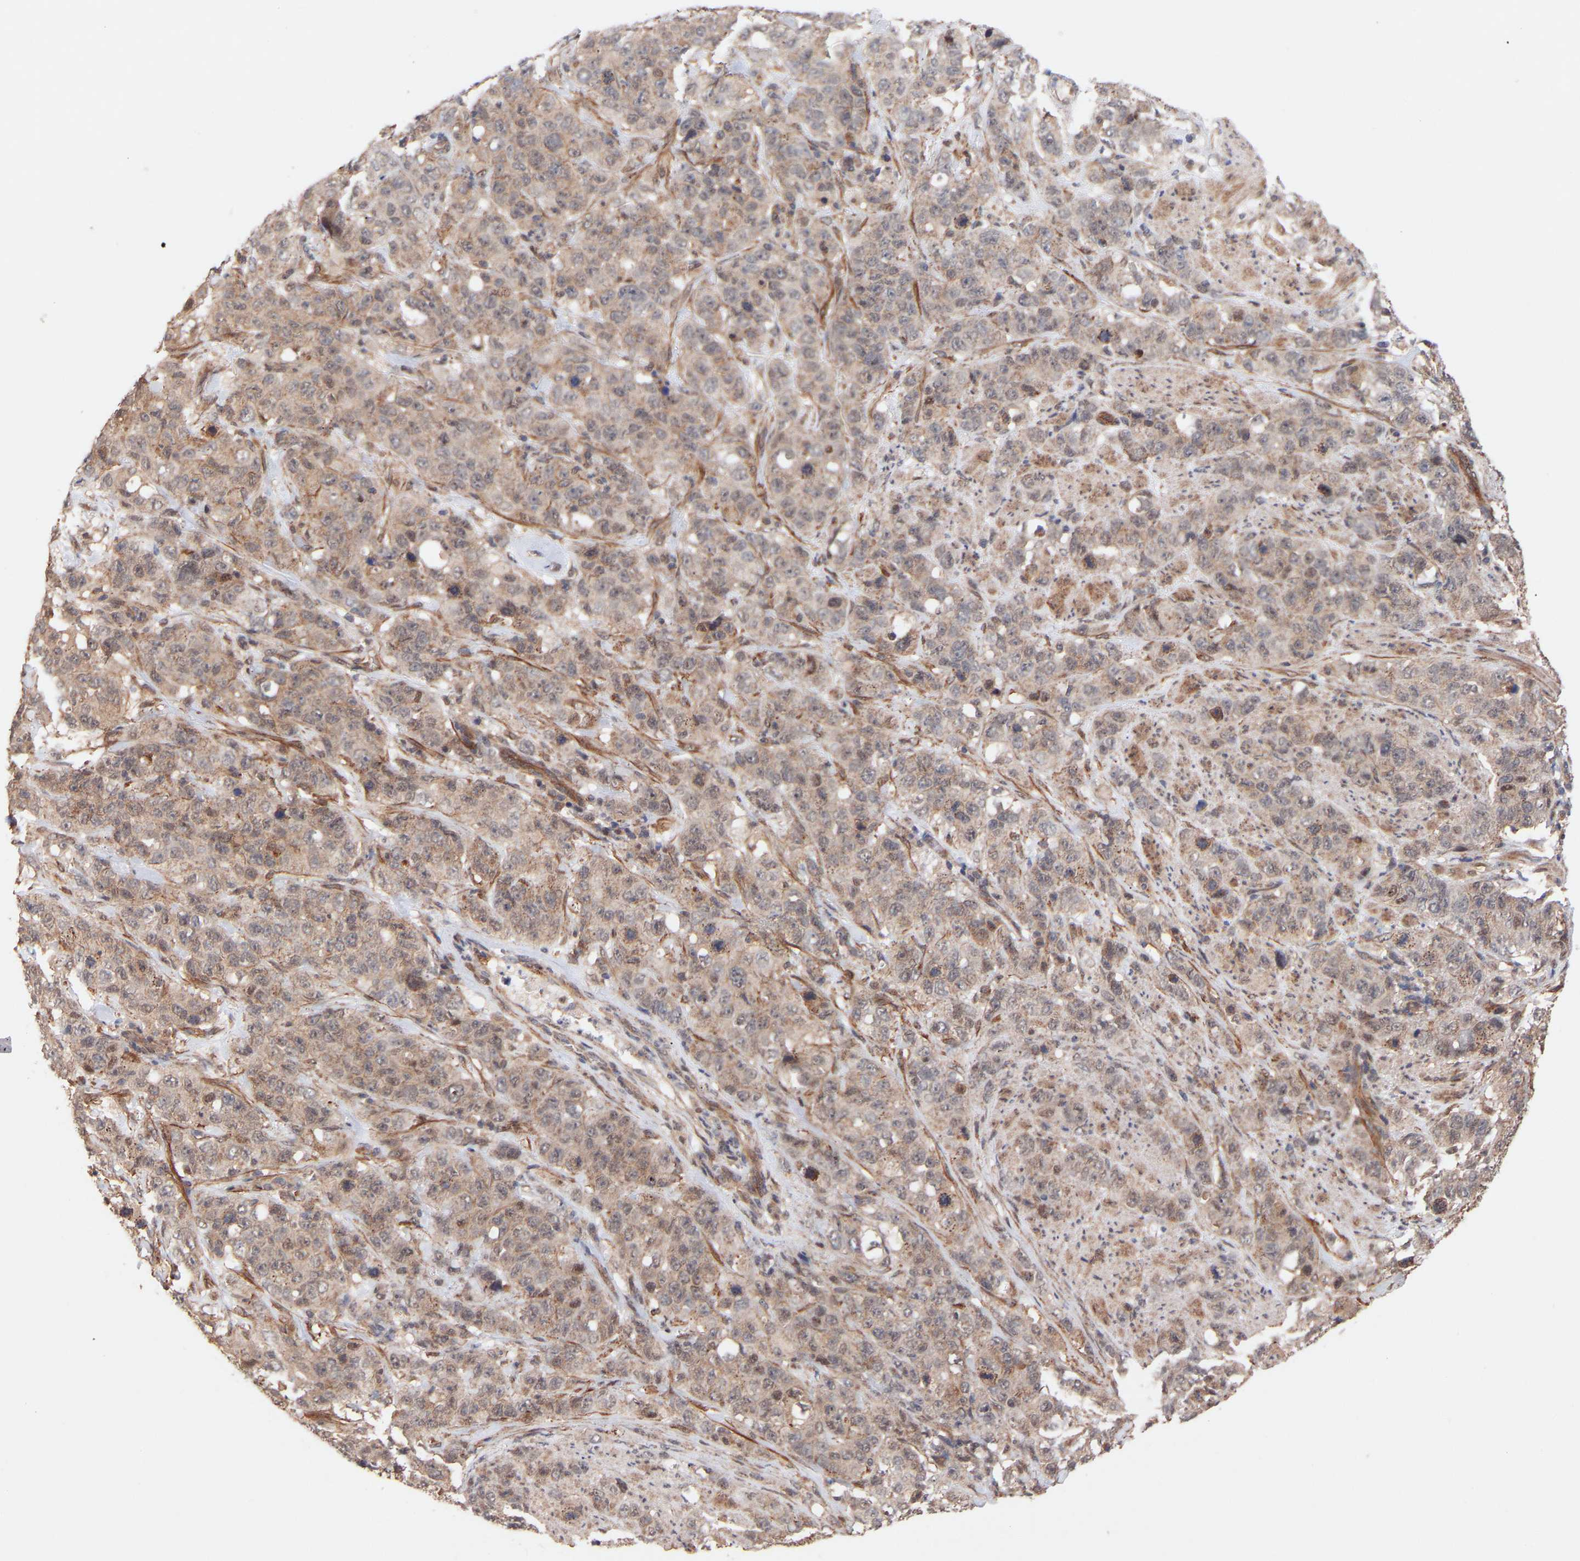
{"staining": {"intensity": "weak", "quantity": "25%-75%", "location": "cytoplasmic/membranous"}, "tissue": "stomach cancer", "cell_type": "Tumor cells", "image_type": "cancer", "snomed": [{"axis": "morphology", "description": "Adenocarcinoma, NOS"}, {"axis": "topography", "description": "Stomach"}], "caption": "Immunohistochemical staining of adenocarcinoma (stomach) shows low levels of weak cytoplasmic/membranous positivity in about 25%-75% of tumor cells.", "gene": "PDLIM5", "patient": {"sex": "male", "age": 48}}